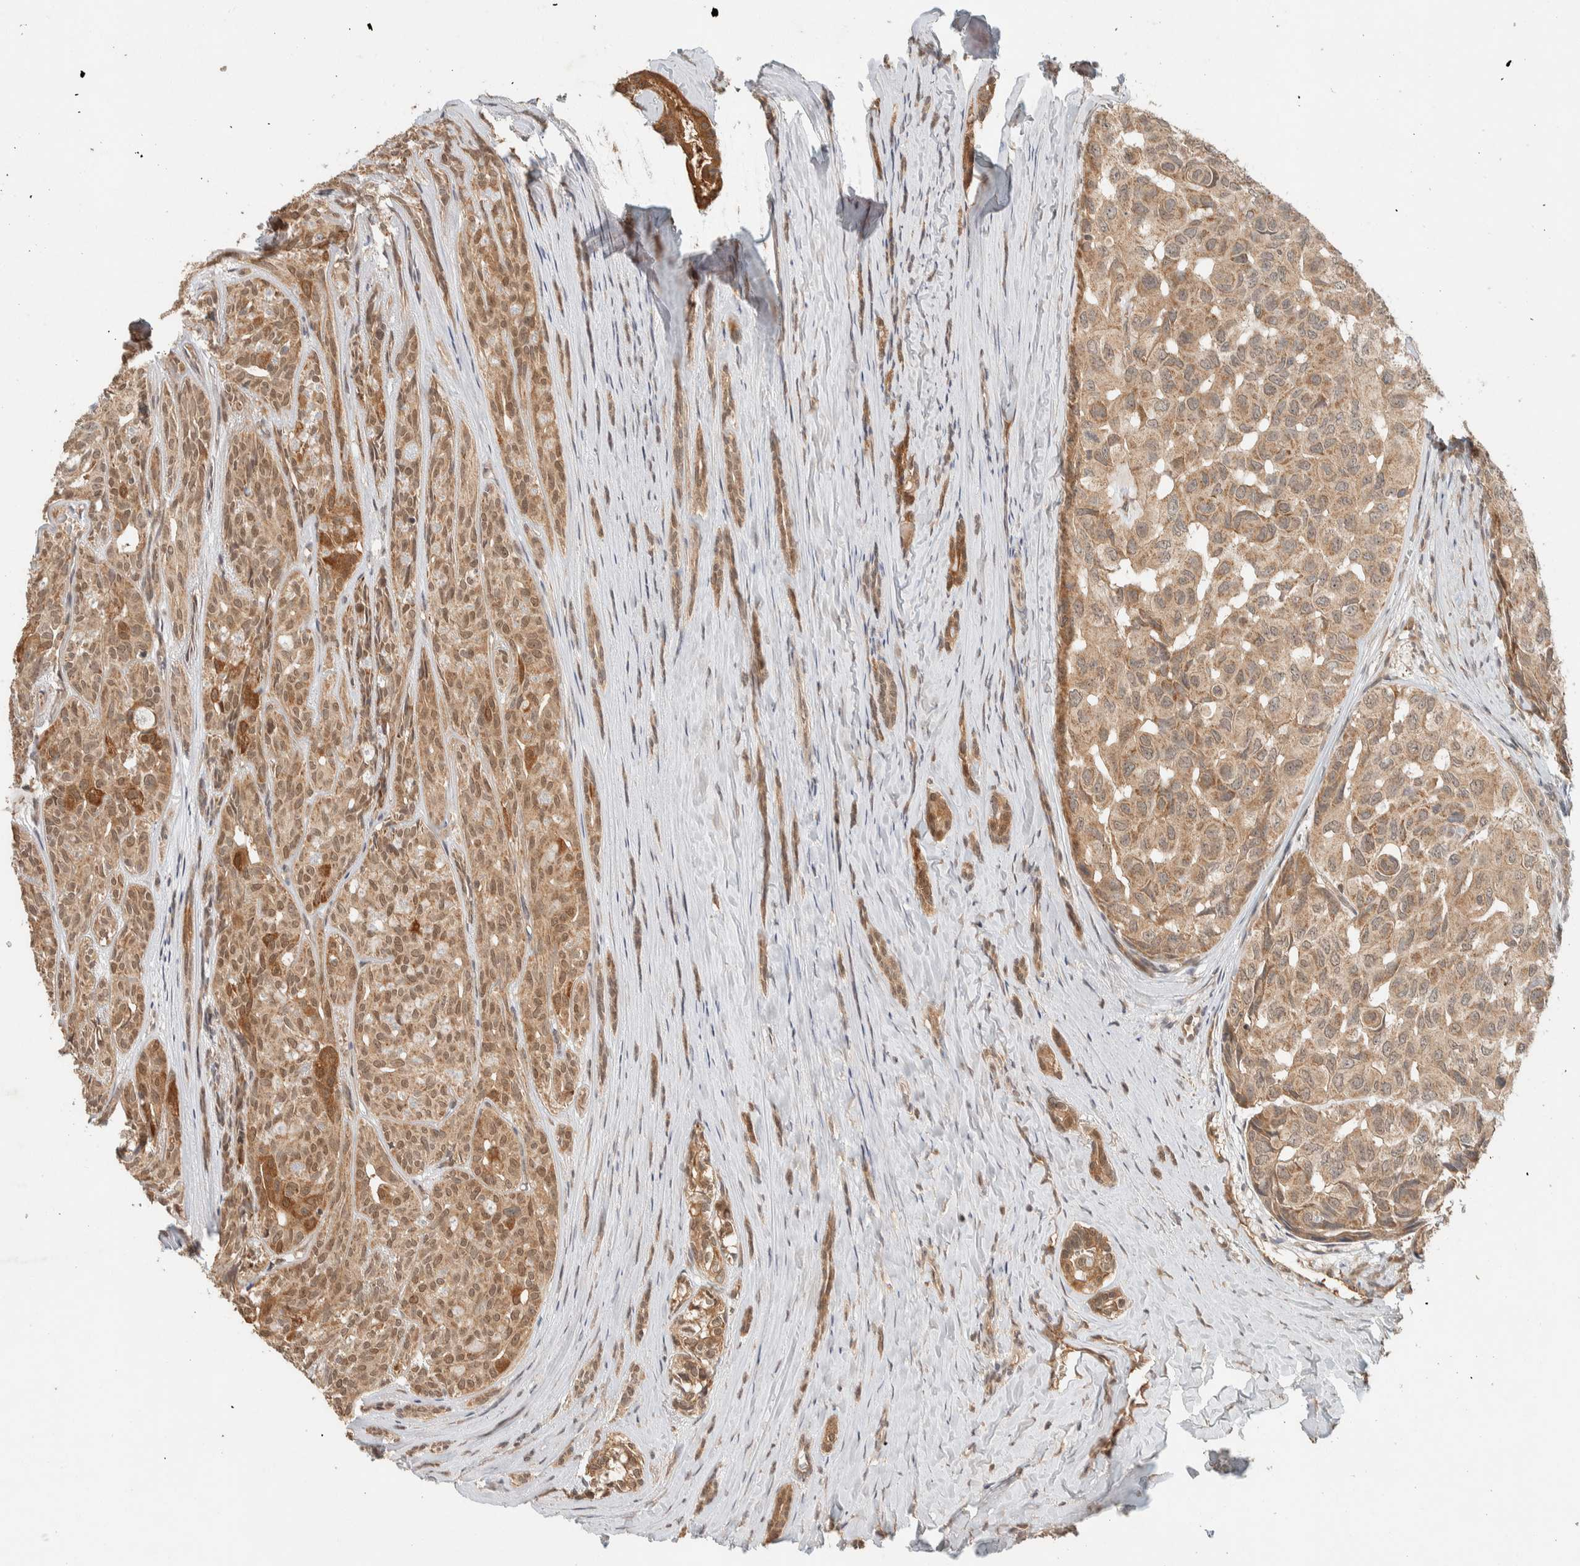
{"staining": {"intensity": "moderate", "quantity": ">75%", "location": "cytoplasmic/membranous,nuclear"}, "tissue": "head and neck cancer", "cell_type": "Tumor cells", "image_type": "cancer", "snomed": [{"axis": "morphology", "description": "Adenocarcinoma, NOS"}, {"axis": "topography", "description": "Salivary gland, NOS"}, {"axis": "topography", "description": "Head-Neck"}], "caption": "This photomicrograph displays immunohistochemistry staining of human head and neck cancer, with medium moderate cytoplasmic/membranous and nuclear staining in about >75% of tumor cells.", "gene": "ZNF567", "patient": {"sex": "female", "age": 76}}